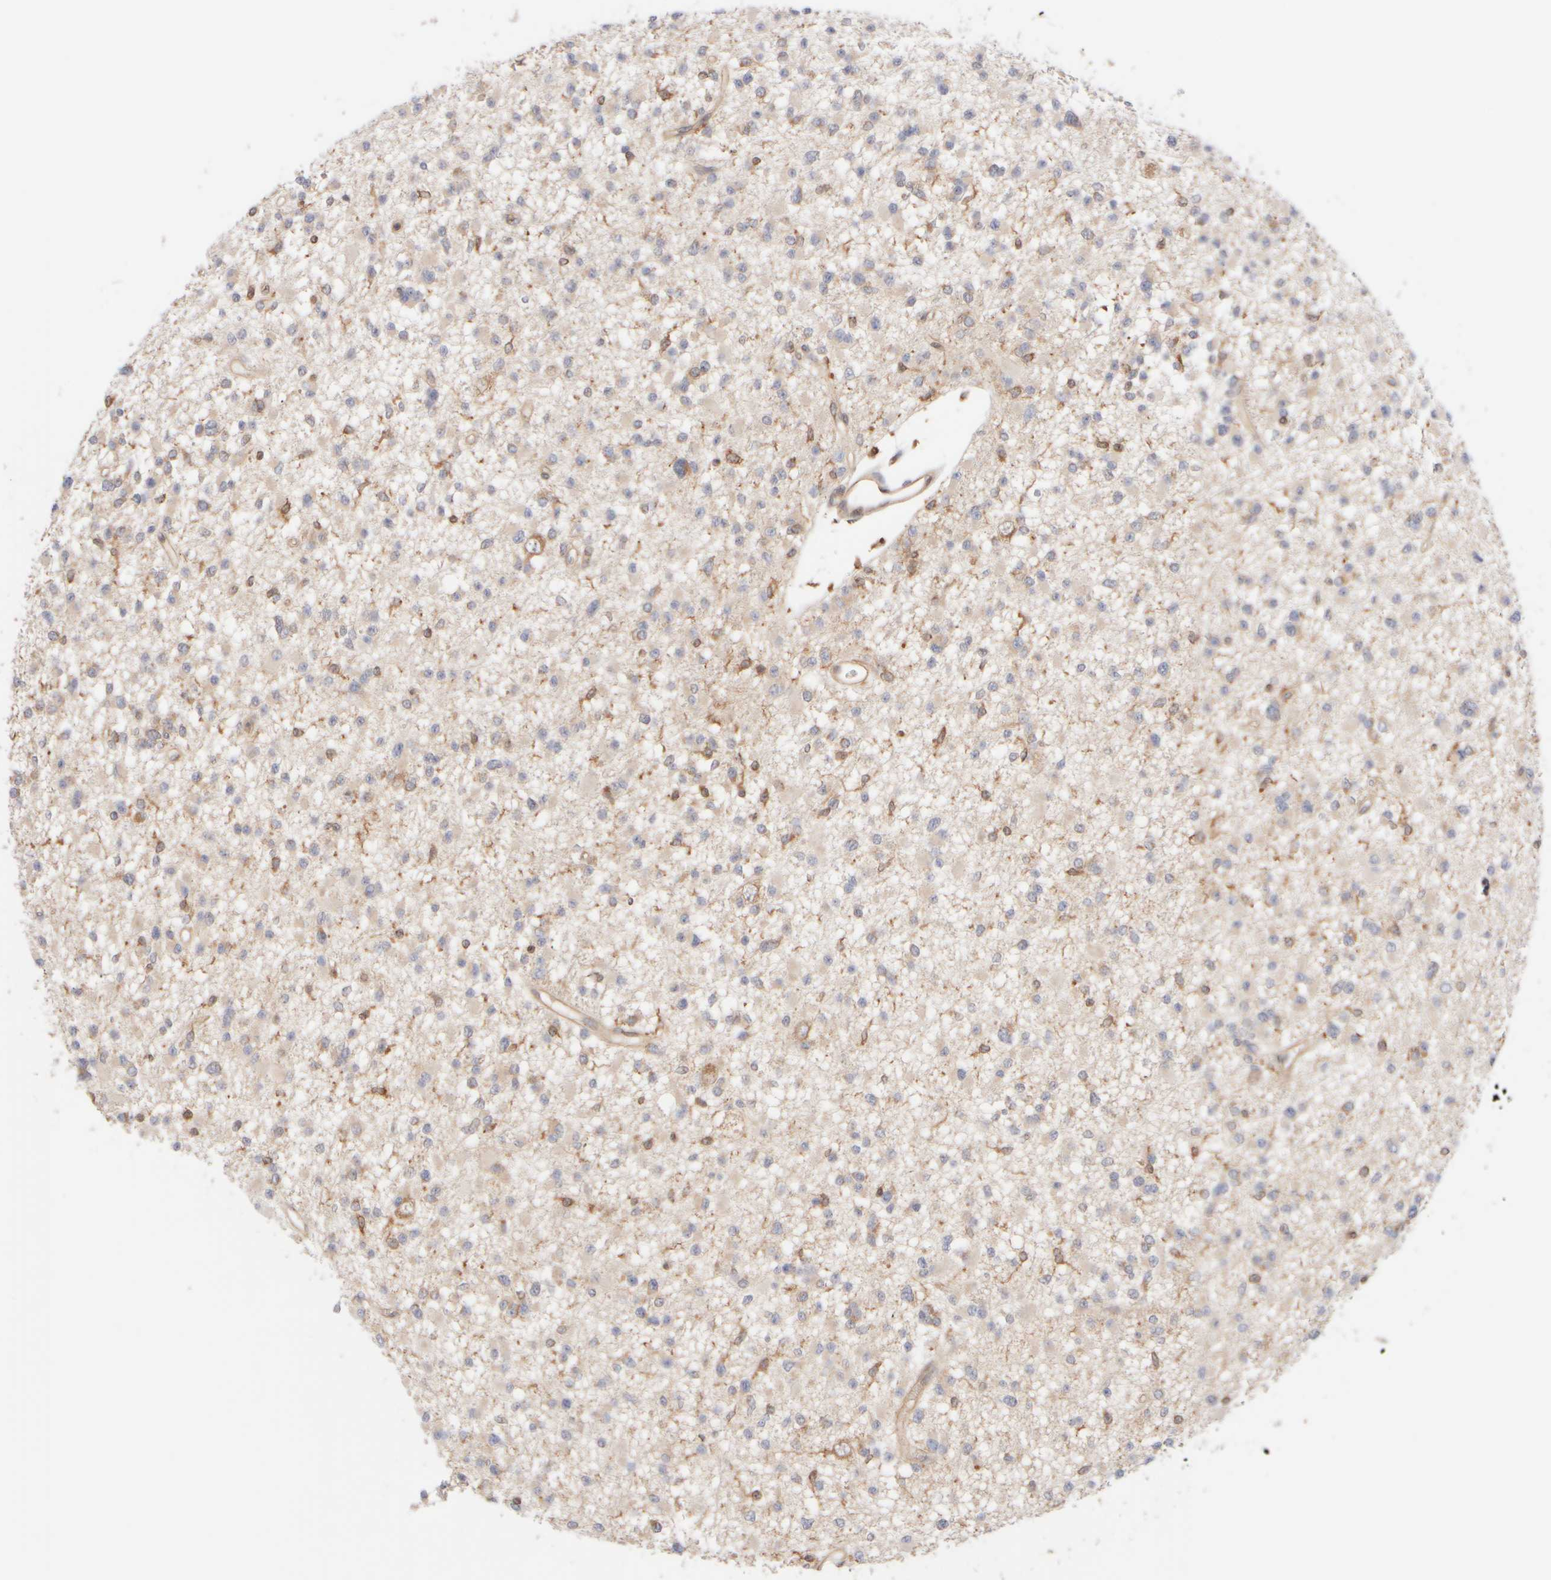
{"staining": {"intensity": "weak", "quantity": "25%-75%", "location": "cytoplasmic/membranous"}, "tissue": "glioma", "cell_type": "Tumor cells", "image_type": "cancer", "snomed": [{"axis": "morphology", "description": "Glioma, malignant, Low grade"}, {"axis": "topography", "description": "Brain"}], "caption": "Protein staining by immunohistochemistry (IHC) reveals weak cytoplasmic/membranous positivity in approximately 25%-75% of tumor cells in glioma. (DAB (3,3'-diaminobenzidine) IHC with brightfield microscopy, high magnification).", "gene": "RABEP1", "patient": {"sex": "female", "age": 22}}